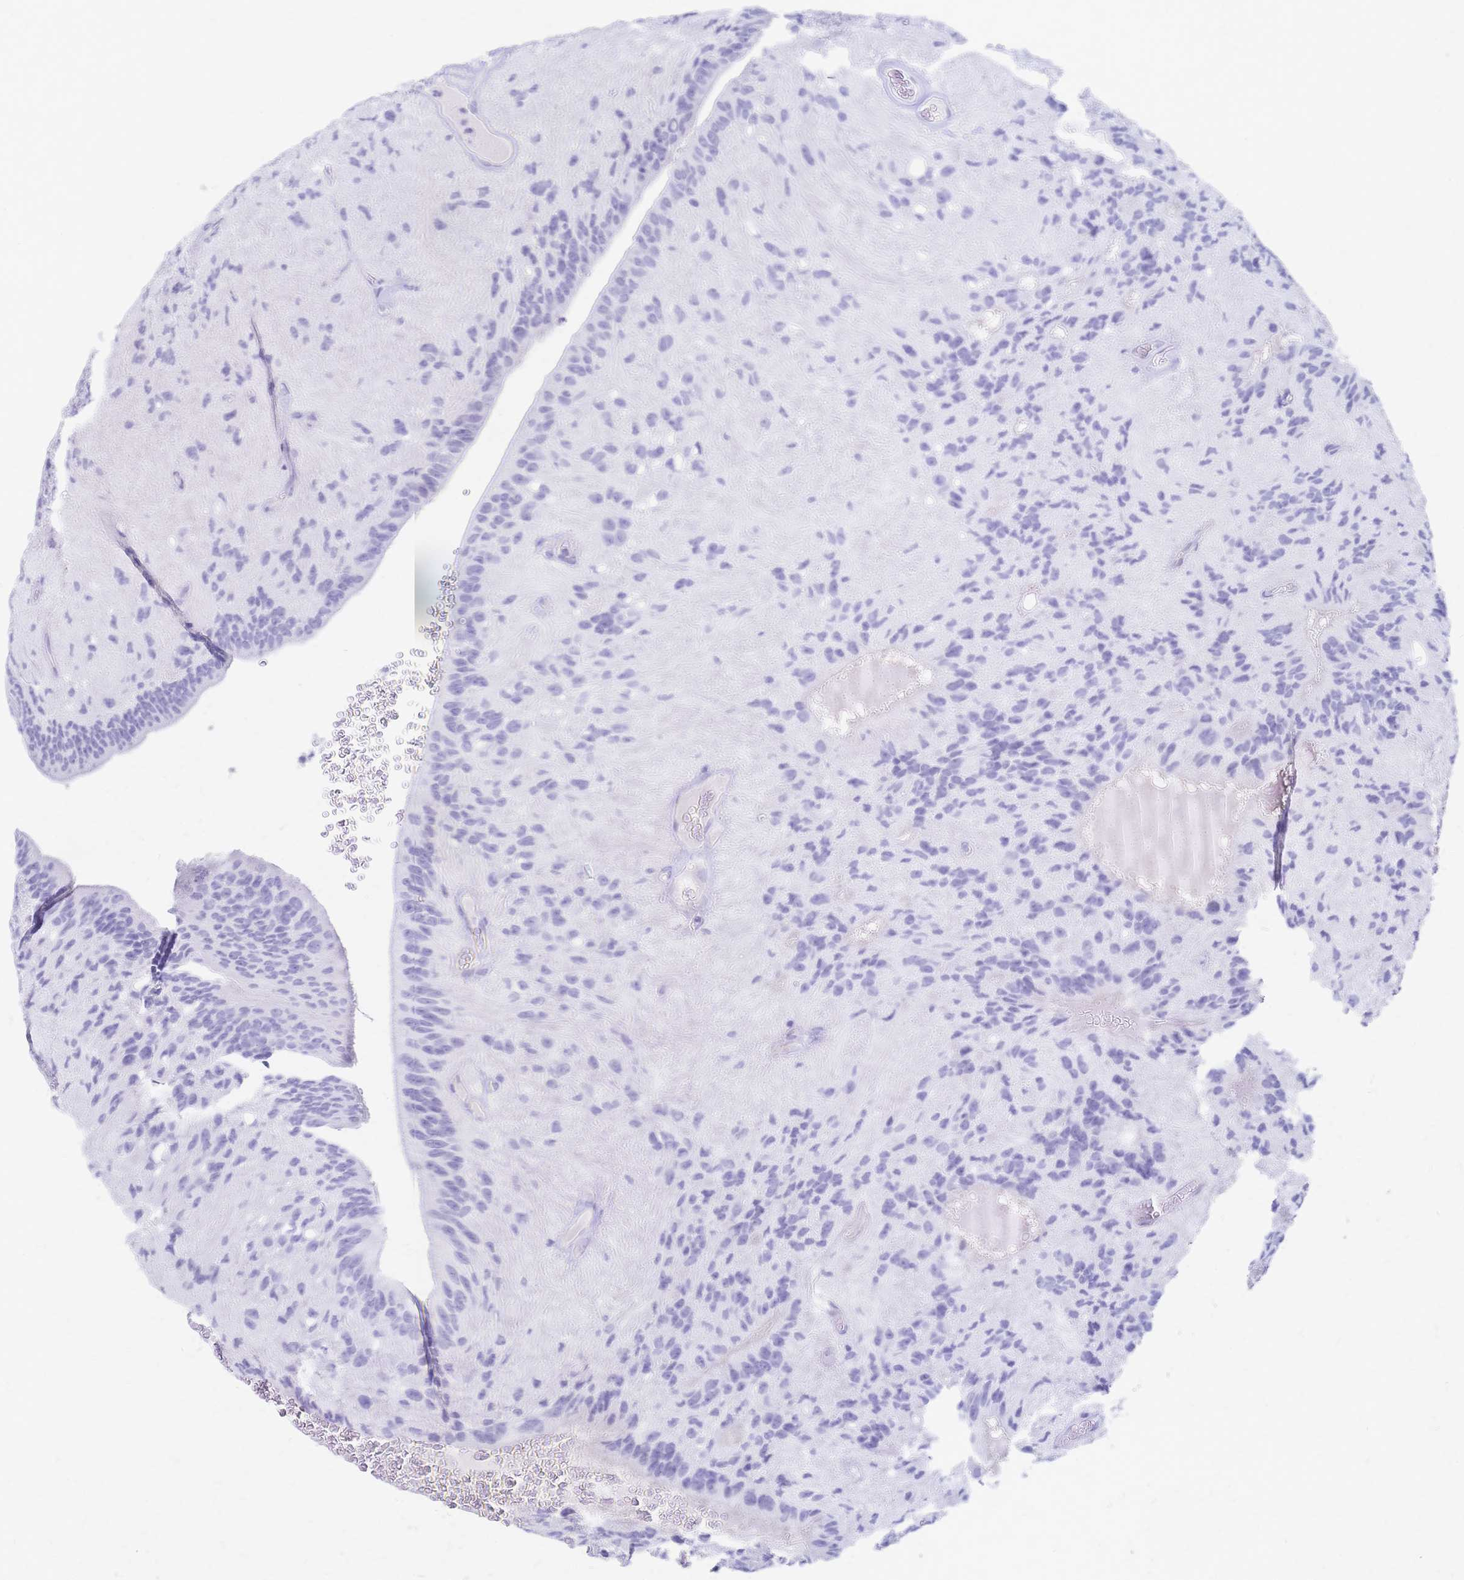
{"staining": {"intensity": "negative", "quantity": "none", "location": "none"}, "tissue": "glioma", "cell_type": "Tumor cells", "image_type": "cancer", "snomed": [{"axis": "morphology", "description": "Glioma, malignant, Low grade"}, {"axis": "topography", "description": "Brain"}], "caption": "IHC of malignant glioma (low-grade) shows no staining in tumor cells.", "gene": "CYB5A", "patient": {"sex": "male", "age": 31}}